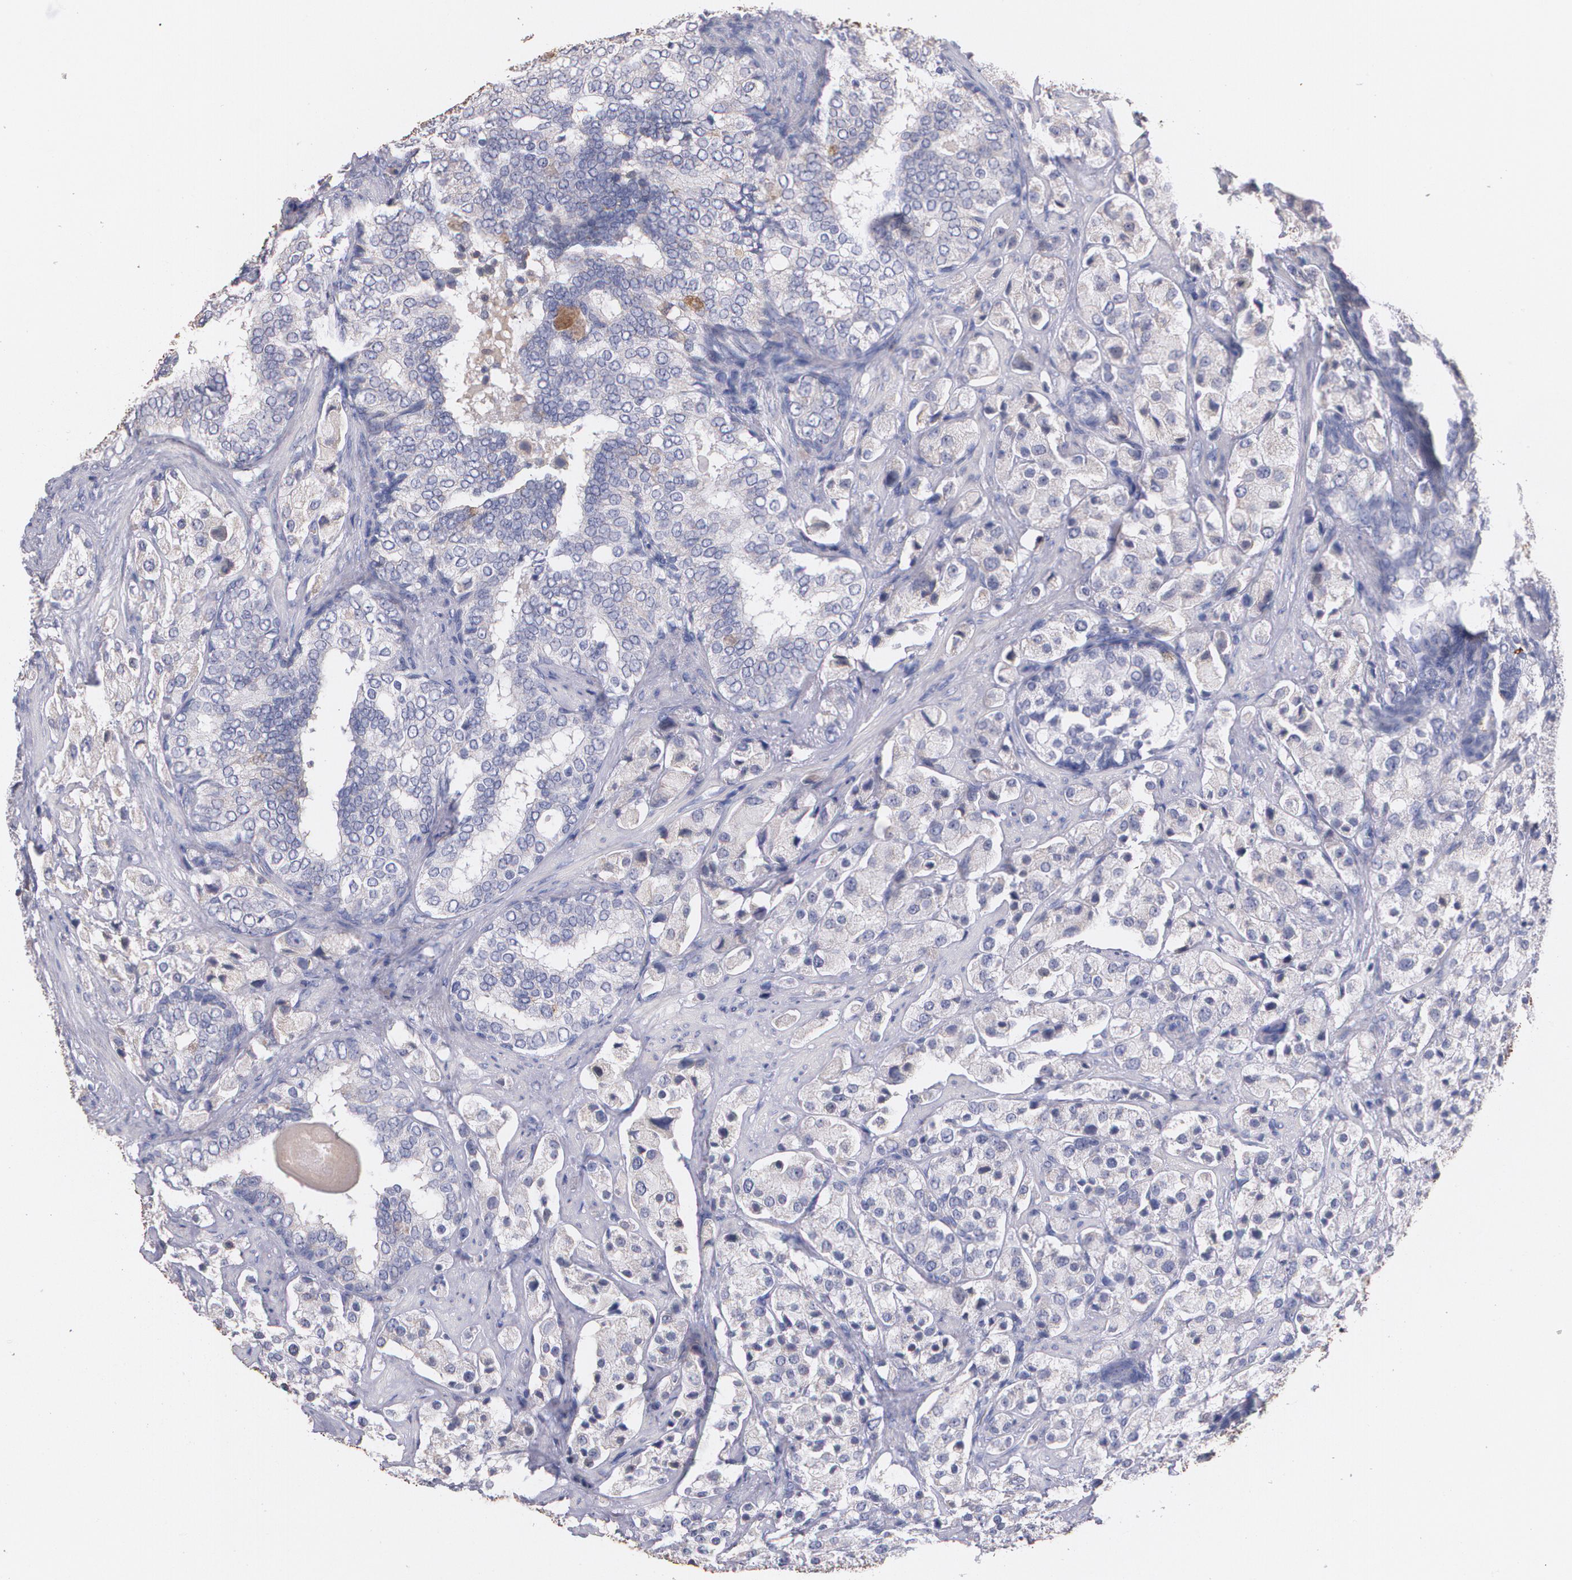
{"staining": {"intensity": "weak", "quantity": "<25%", "location": "cytoplasmic/membranous"}, "tissue": "prostate cancer", "cell_type": "Tumor cells", "image_type": "cancer", "snomed": [{"axis": "morphology", "description": "Adenocarcinoma, Medium grade"}, {"axis": "topography", "description": "Prostate"}], "caption": "There is no significant positivity in tumor cells of prostate cancer.", "gene": "AMBP", "patient": {"sex": "male", "age": 70}}